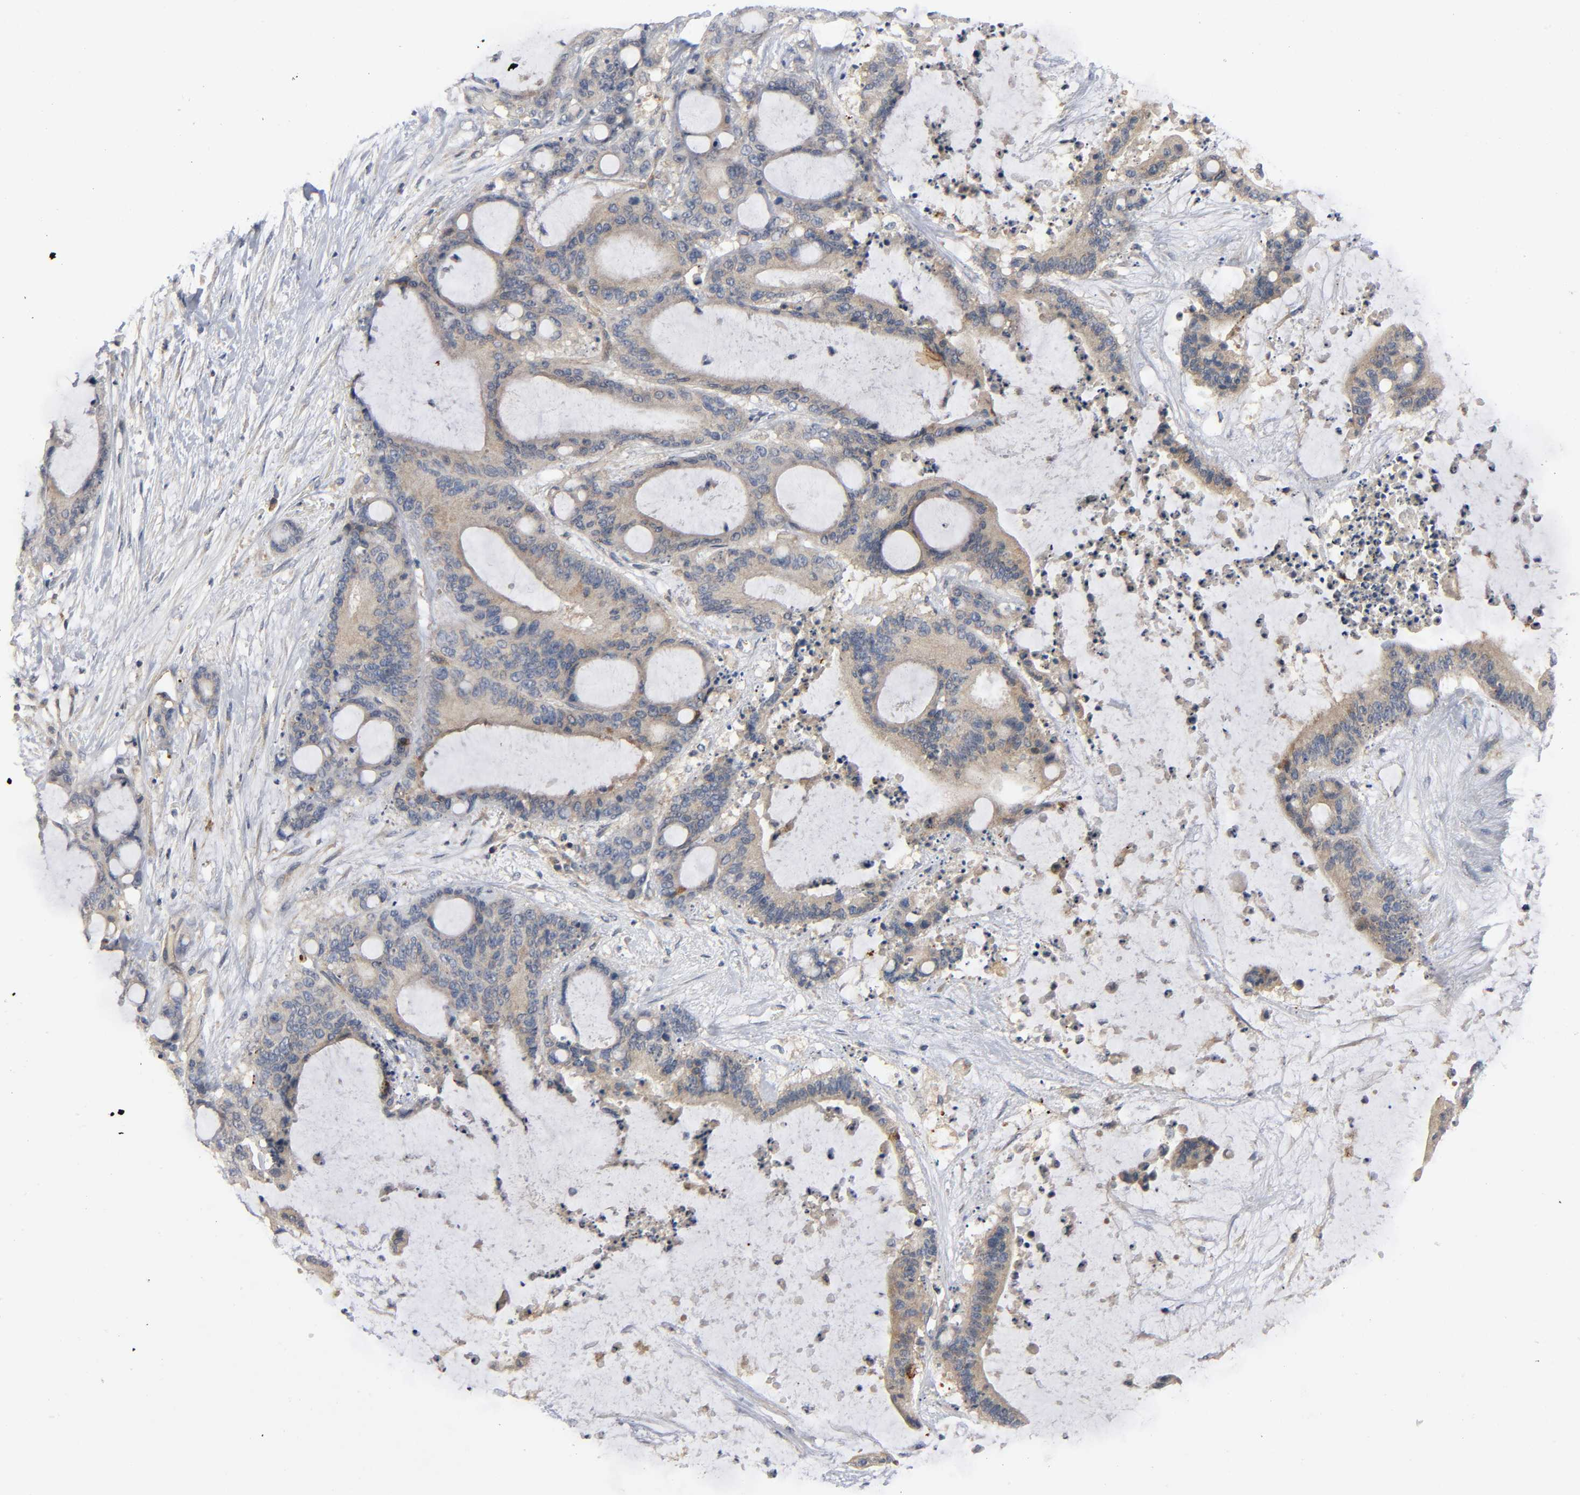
{"staining": {"intensity": "weak", "quantity": ">75%", "location": "cytoplasmic/membranous"}, "tissue": "liver cancer", "cell_type": "Tumor cells", "image_type": "cancer", "snomed": [{"axis": "morphology", "description": "Cholangiocarcinoma"}, {"axis": "topography", "description": "Liver"}], "caption": "Liver cancer stained with a protein marker demonstrates weak staining in tumor cells.", "gene": "HDAC6", "patient": {"sex": "female", "age": 73}}